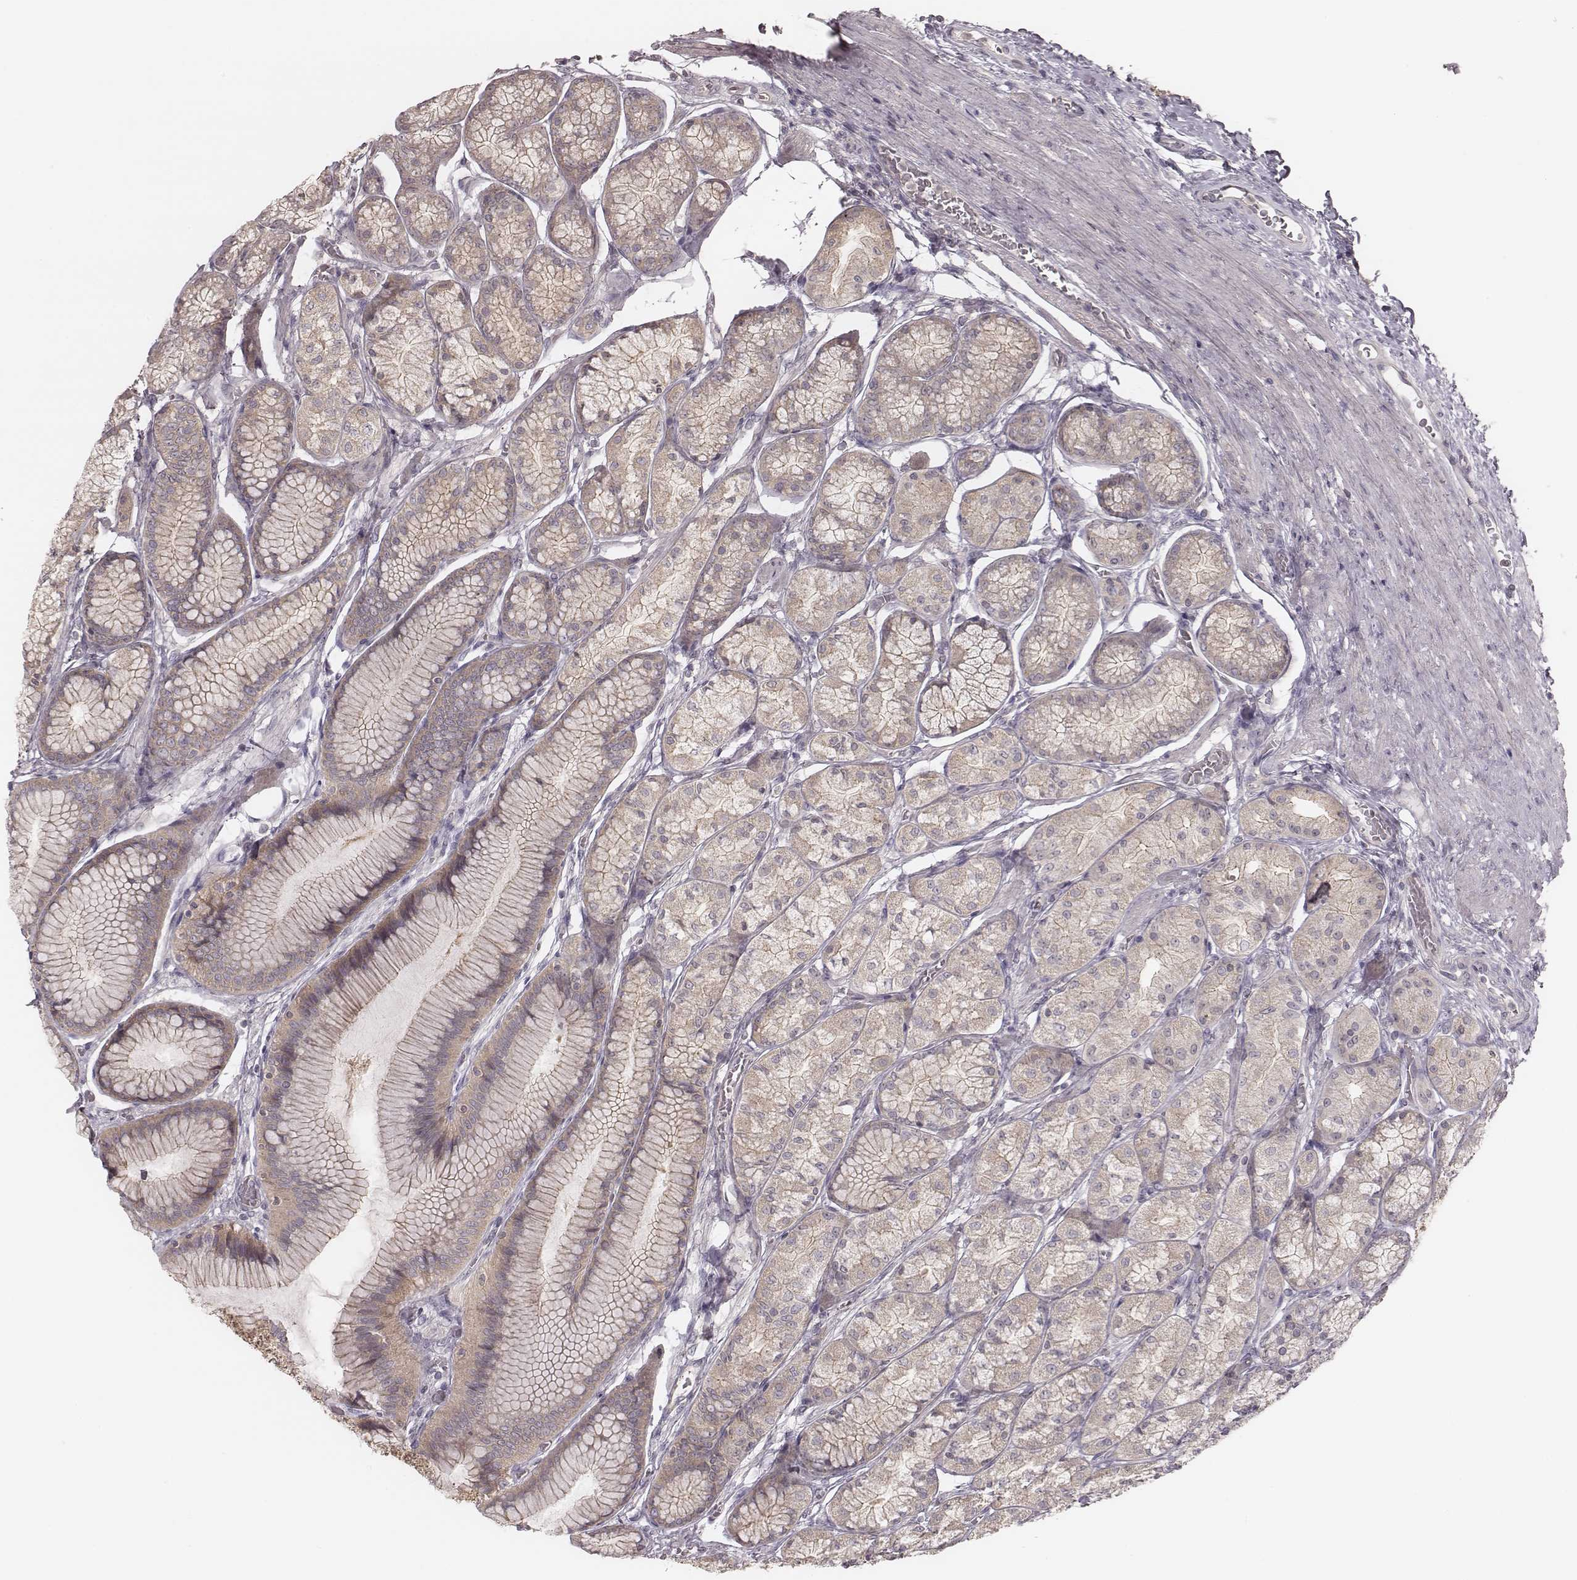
{"staining": {"intensity": "weak", "quantity": ">75%", "location": "cytoplasmic/membranous"}, "tissue": "stomach", "cell_type": "Glandular cells", "image_type": "normal", "snomed": [{"axis": "morphology", "description": "Normal tissue, NOS"}, {"axis": "morphology", "description": "Adenocarcinoma, NOS"}, {"axis": "morphology", "description": "Adenocarcinoma, High grade"}, {"axis": "topography", "description": "Stomach, upper"}, {"axis": "topography", "description": "Stomach"}], "caption": "A brown stain labels weak cytoplasmic/membranous staining of a protein in glandular cells of normal human stomach.", "gene": "TDRD5", "patient": {"sex": "female", "age": 65}}